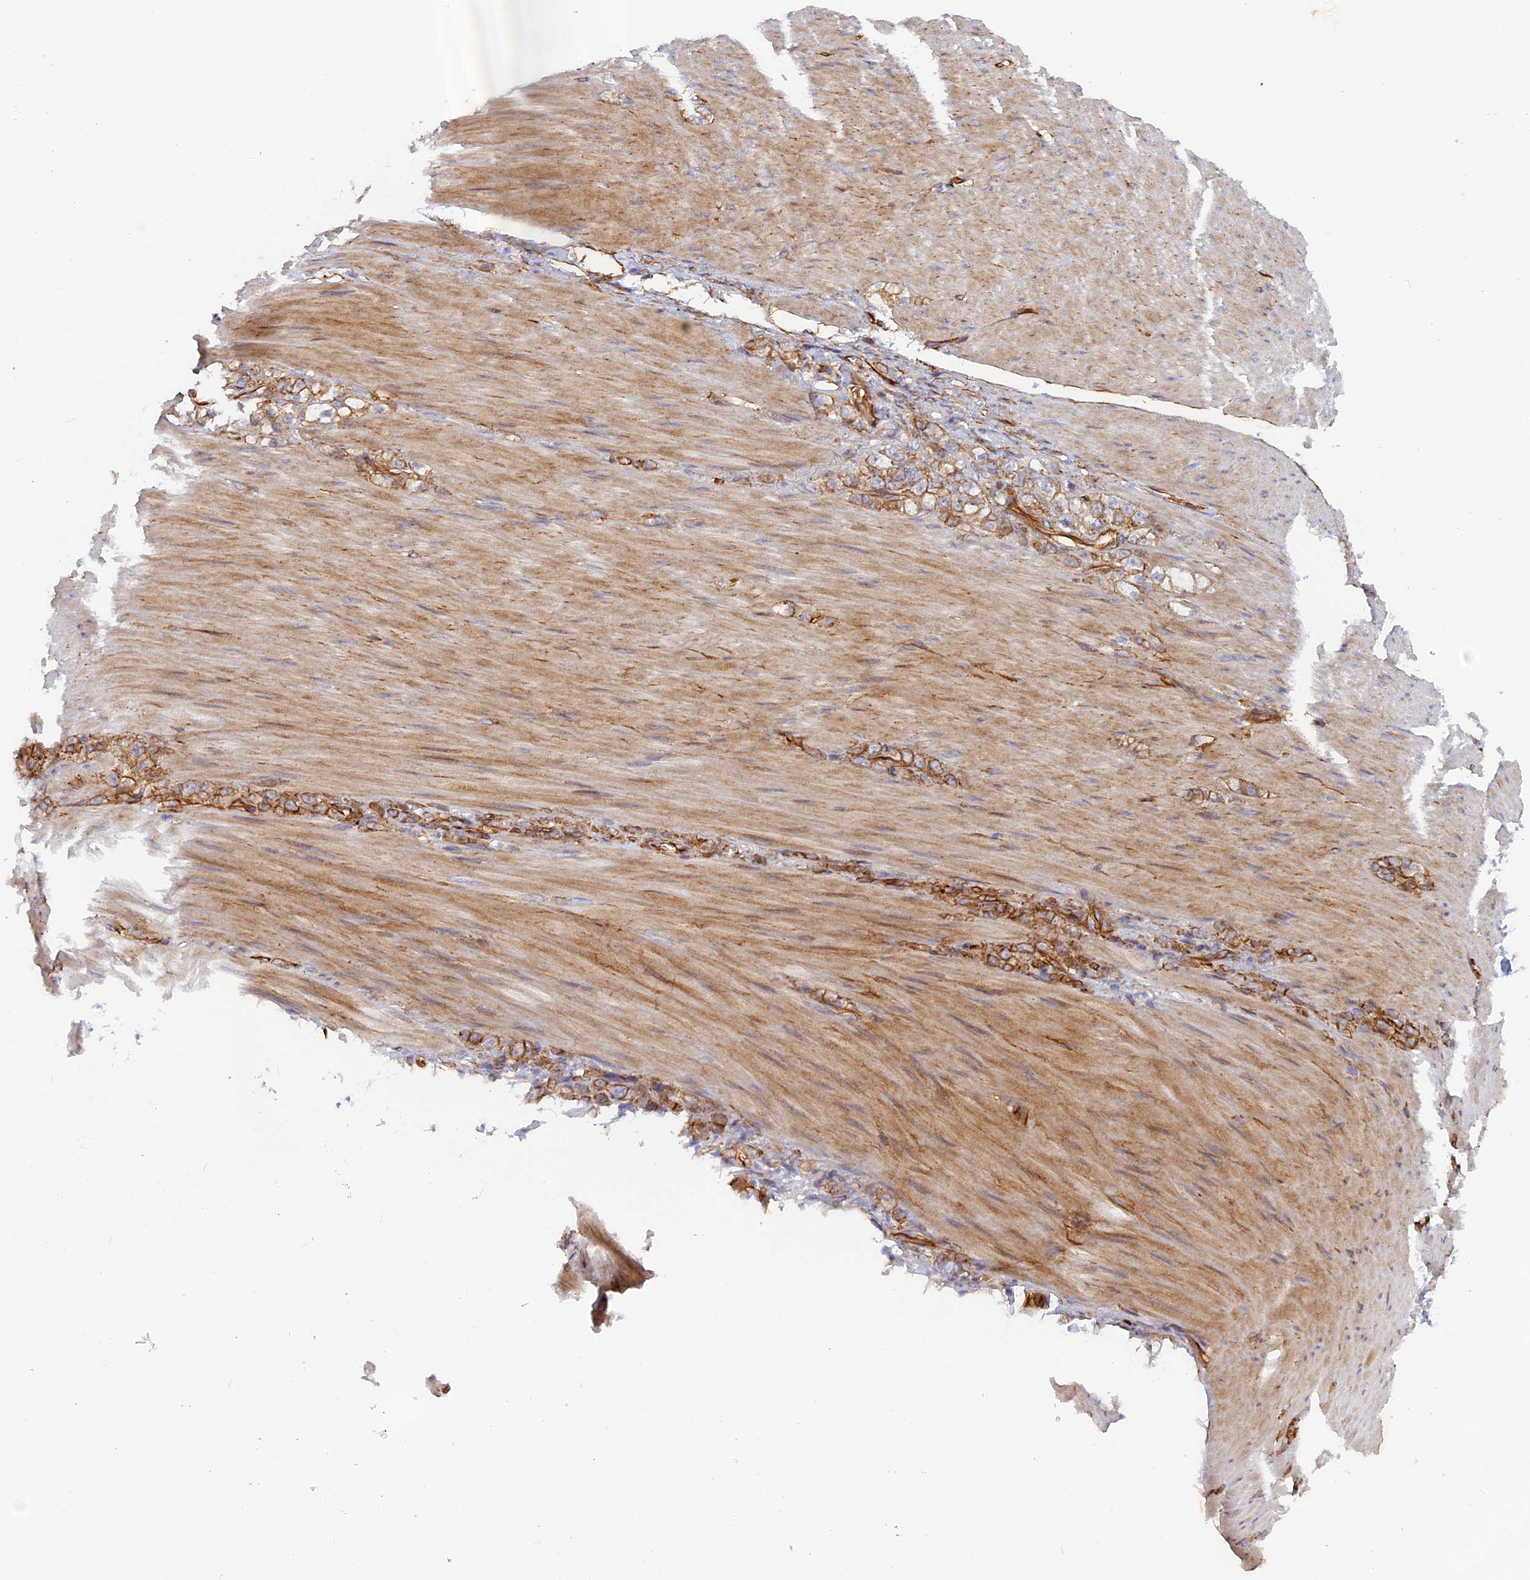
{"staining": {"intensity": "moderate", "quantity": ">75%", "location": "cytoplasmic/membranous"}, "tissue": "stomach cancer", "cell_type": "Tumor cells", "image_type": "cancer", "snomed": [{"axis": "morphology", "description": "Normal tissue, NOS"}, {"axis": "morphology", "description": "Adenocarcinoma, NOS"}, {"axis": "topography", "description": "Stomach"}], "caption": "Immunohistochemistry of adenocarcinoma (stomach) reveals medium levels of moderate cytoplasmic/membranous expression in approximately >75% of tumor cells.", "gene": "CNBD2", "patient": {"sex": "male", "age": 82}}